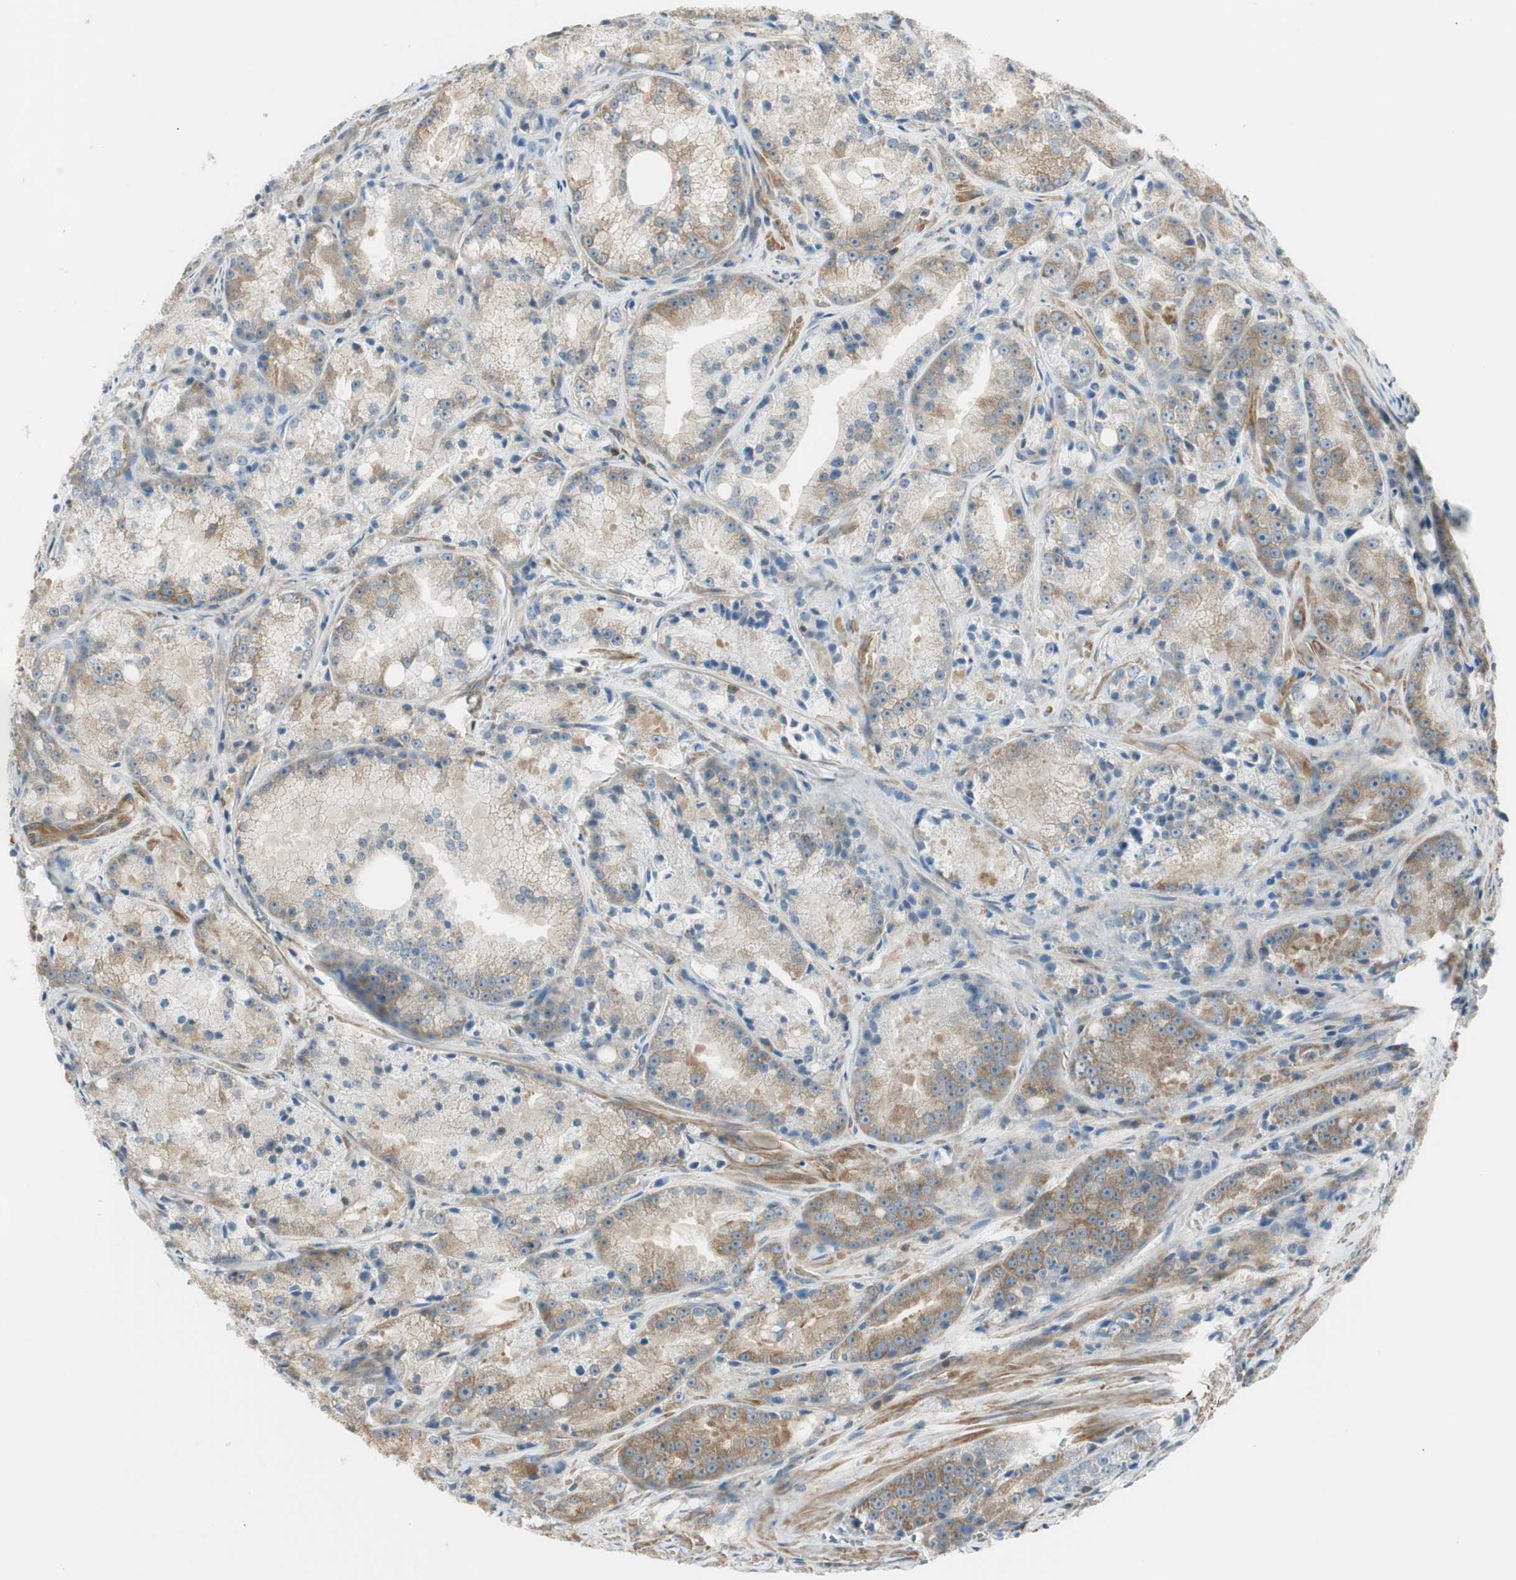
{"staining": {"intensity": "moderate", "quantity": "25%-75%", "location": "cytoplasmic/membranous"}, "tissue": "prostate cancer", "cell_type": "Tumor cells", "image_type": "cancer", "snomed": [{"axis": "morphology", "description": "Adenocarcinoma, Low grade"}, {"axis": "topography", "description": "Prostate"}], "caption": "Protein expression analysis of adenocarcinoma (low-grade) (prostate) exhibits moderate cytoplasmic/membranous staining in about 25%-75% of tumor cells. The staining was performed using DAB (3,3'-diaminobenzidine) to visualize the protein expression in brown, while the nuclei were stained in blue with hematoxylin (Magnification: 20x).", "gene": "PI4K2B", "patient": {"sex": "male", "age": 64}}